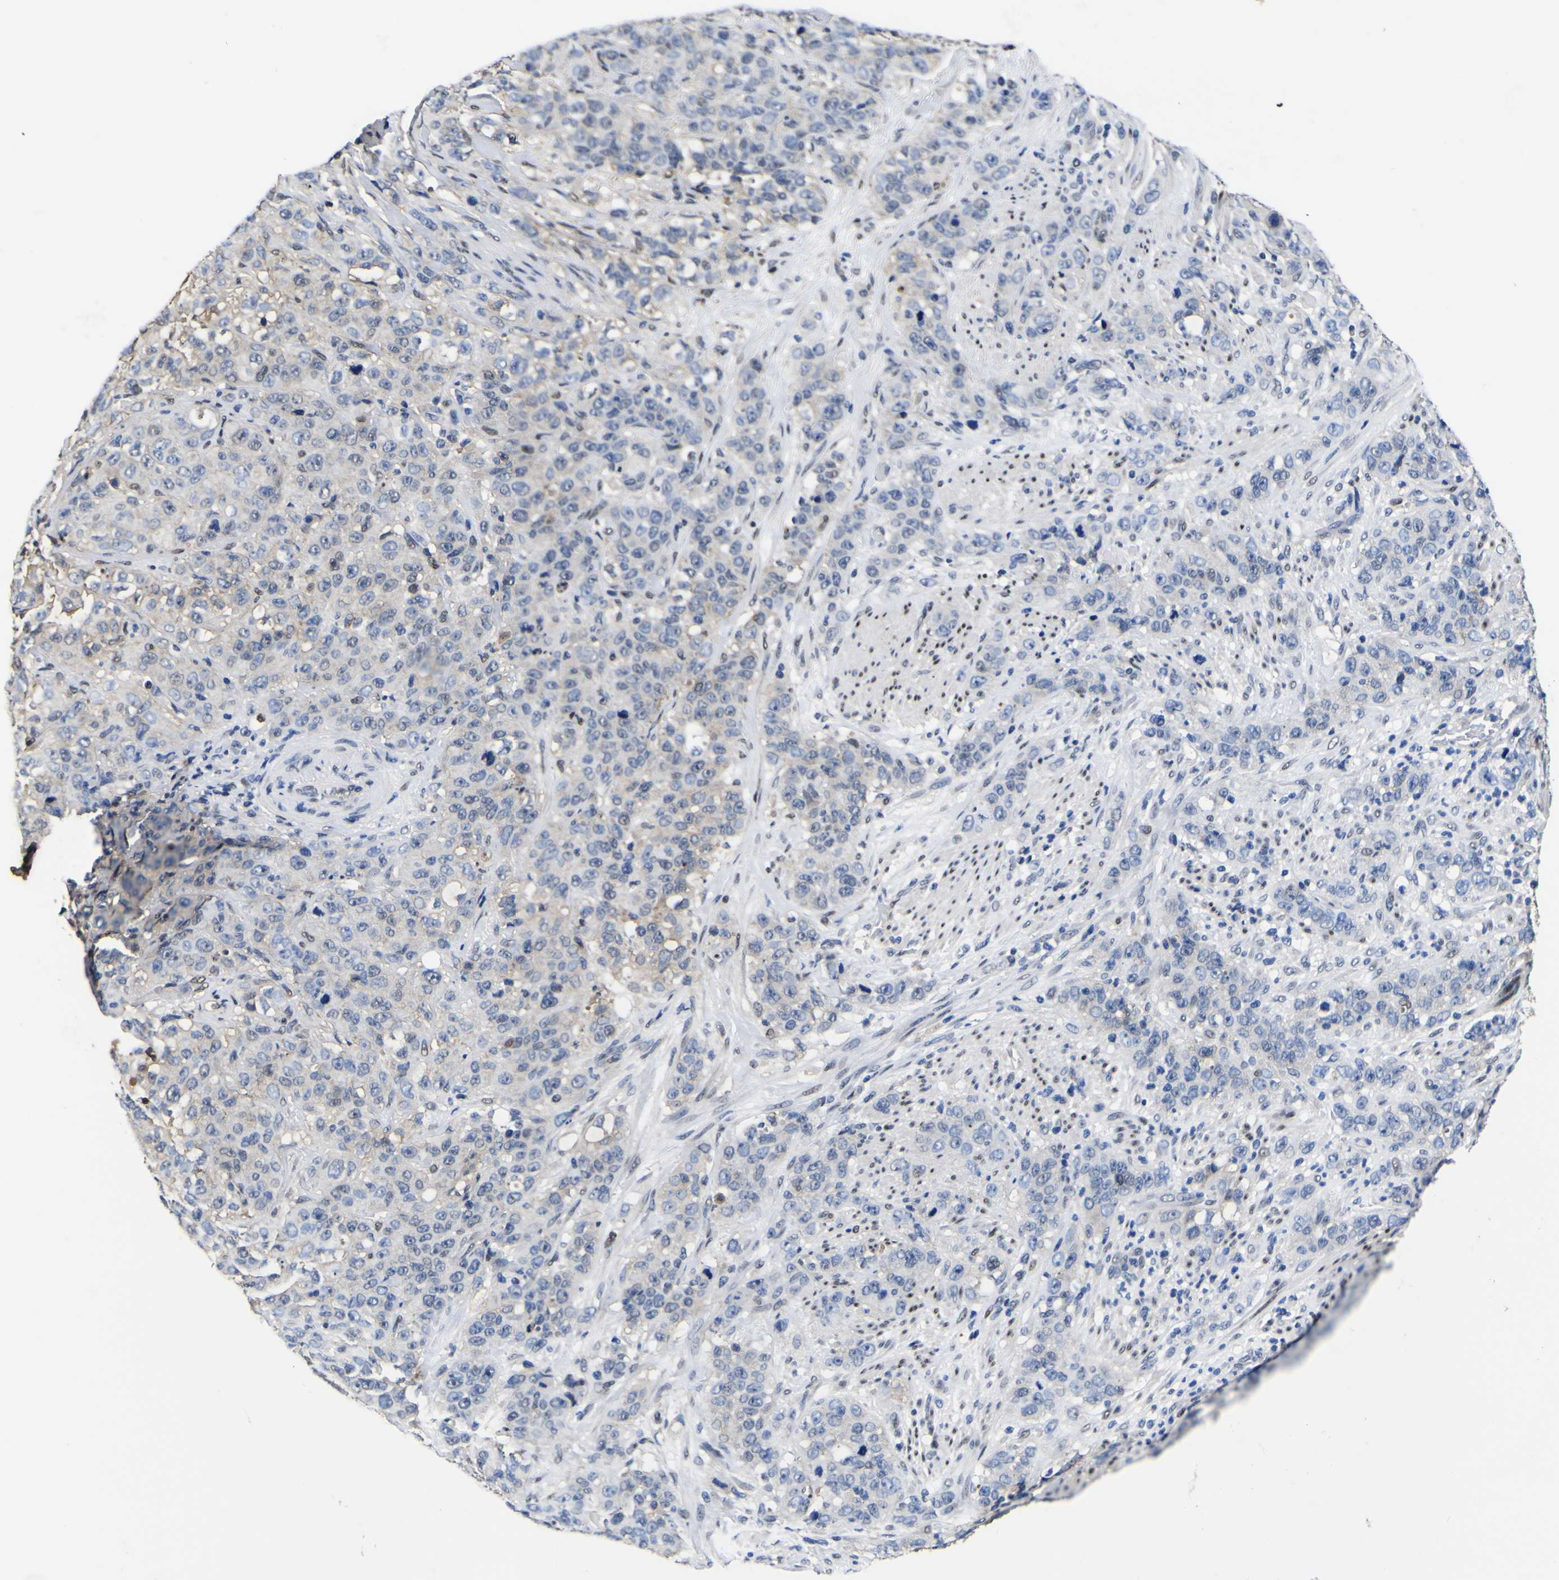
{"staining": {"intensity": "weak", "quantity": "<25%", "location": "cytoplasmic/membranous"}, "tissue": "stomach cancer", "cell_type": "Tumor cells", "image_type": "cancer", "snomed": [{"axis": "morphology", "description": "Adenocarcinoma, NOS"}, {"axis": "topography", "description": "Stomach"}], "caption": "An image of human stomach cancer (adenocarcinoma) is negative for staining in tumor cells.", "gene": "FAM110B", "patient": {"sex": "male", "age": 48}}